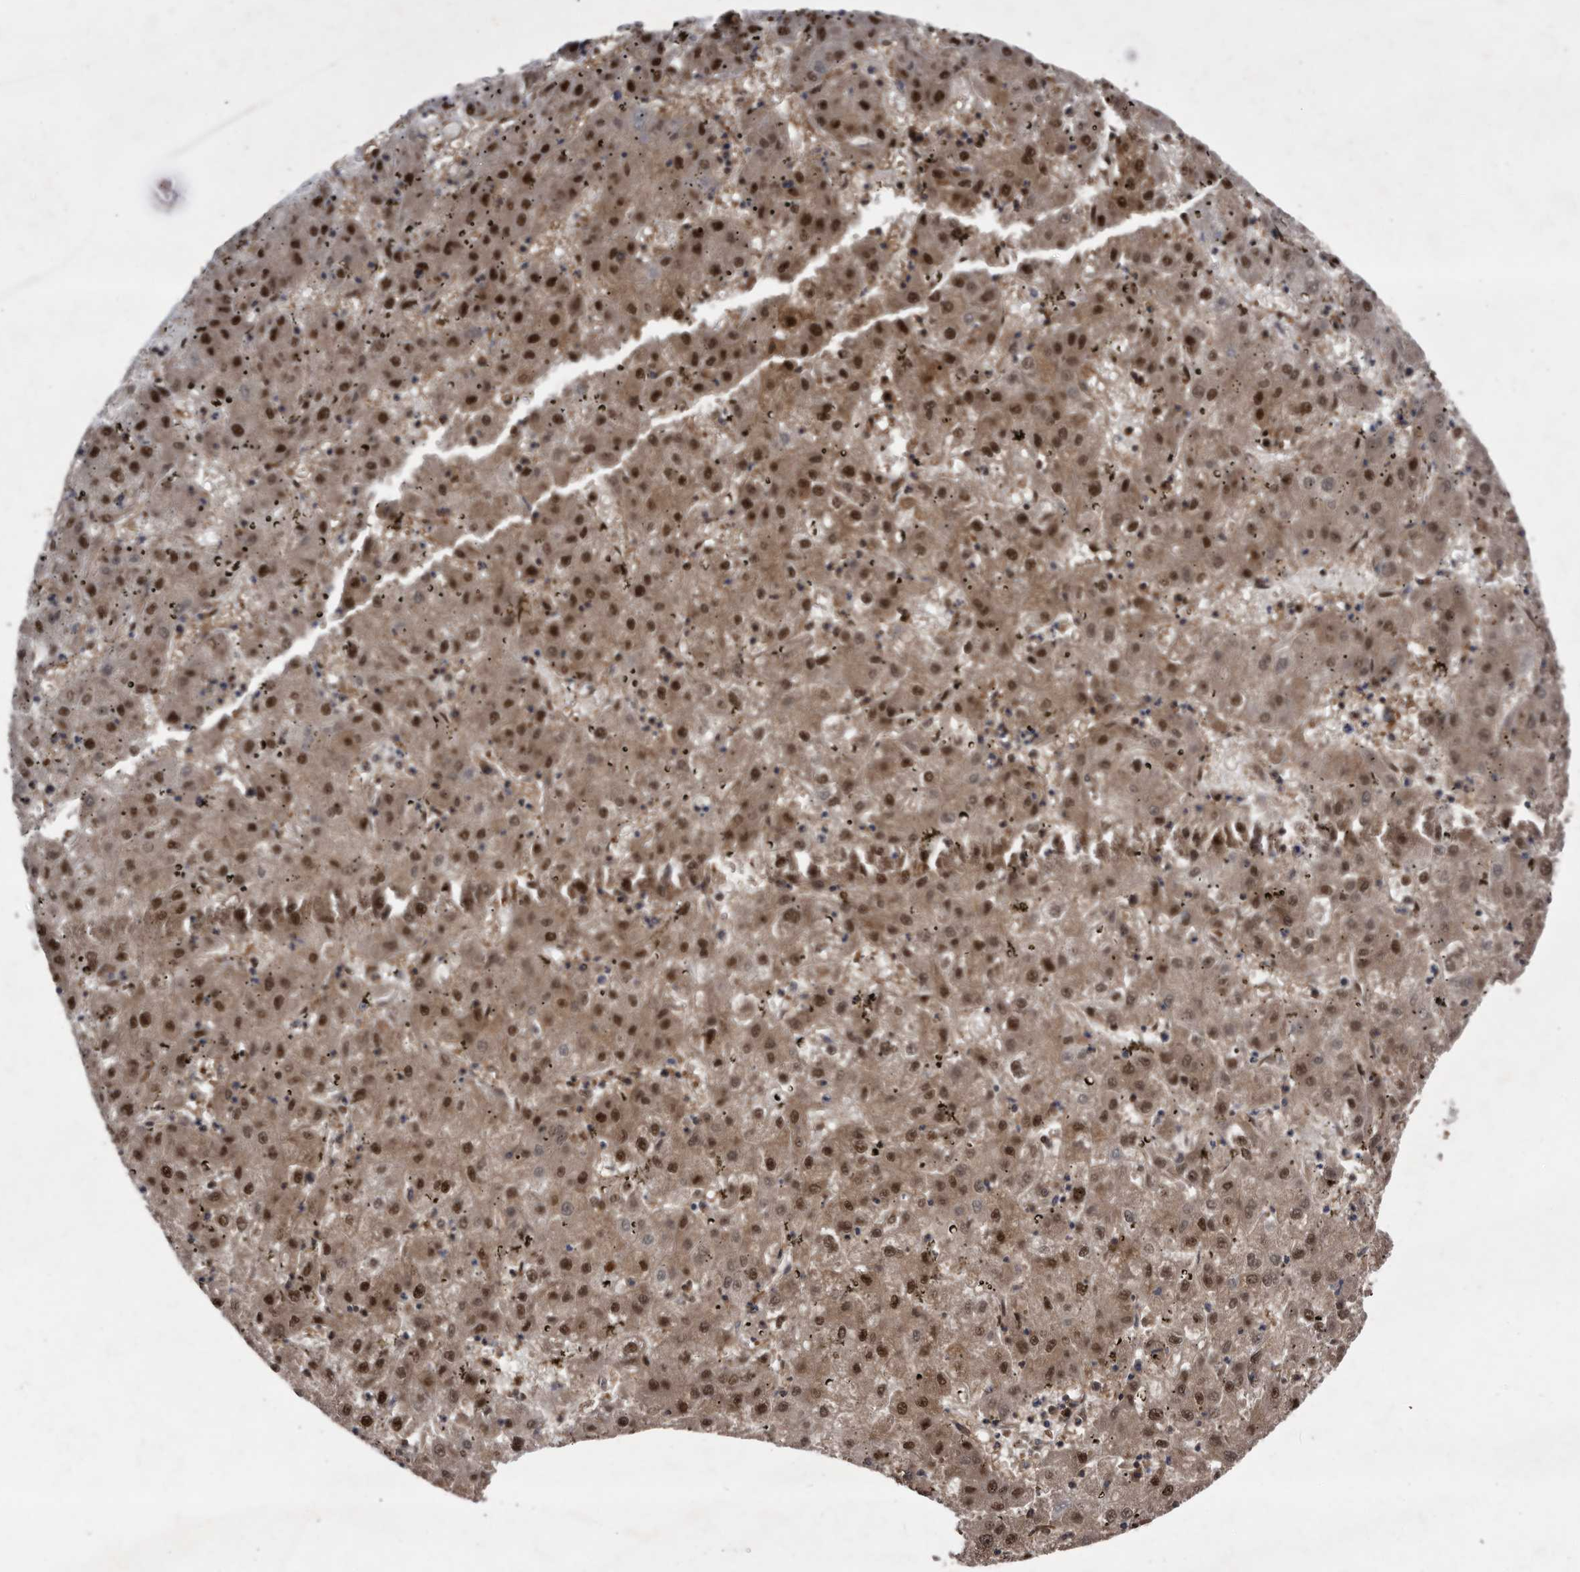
{"staining": {"intensity": "strong", "quantity": ">75%", "location": "cytoplasmic/membranous,nuclear"}, "tissue": "liver cancer", "cell_type": "Tumor cells", "image_type": "cancer", "snomed": [{"axis": "morphology", "description": "Carcinoma, Hepatocellular, NOS"}, {"axis": "topography", "description": "Liver"}], "caption": "The histopathology image demonstrates staining of liver cancer, revealing strong cytoplasmic/membranous and nuclear protein staining (brown color) within tumor cells. The protein of interest is shown in brown color, while the nuclei are stained blue.", "gene": "RAD23B", "patient": {"sex": "male", "age": 72}}